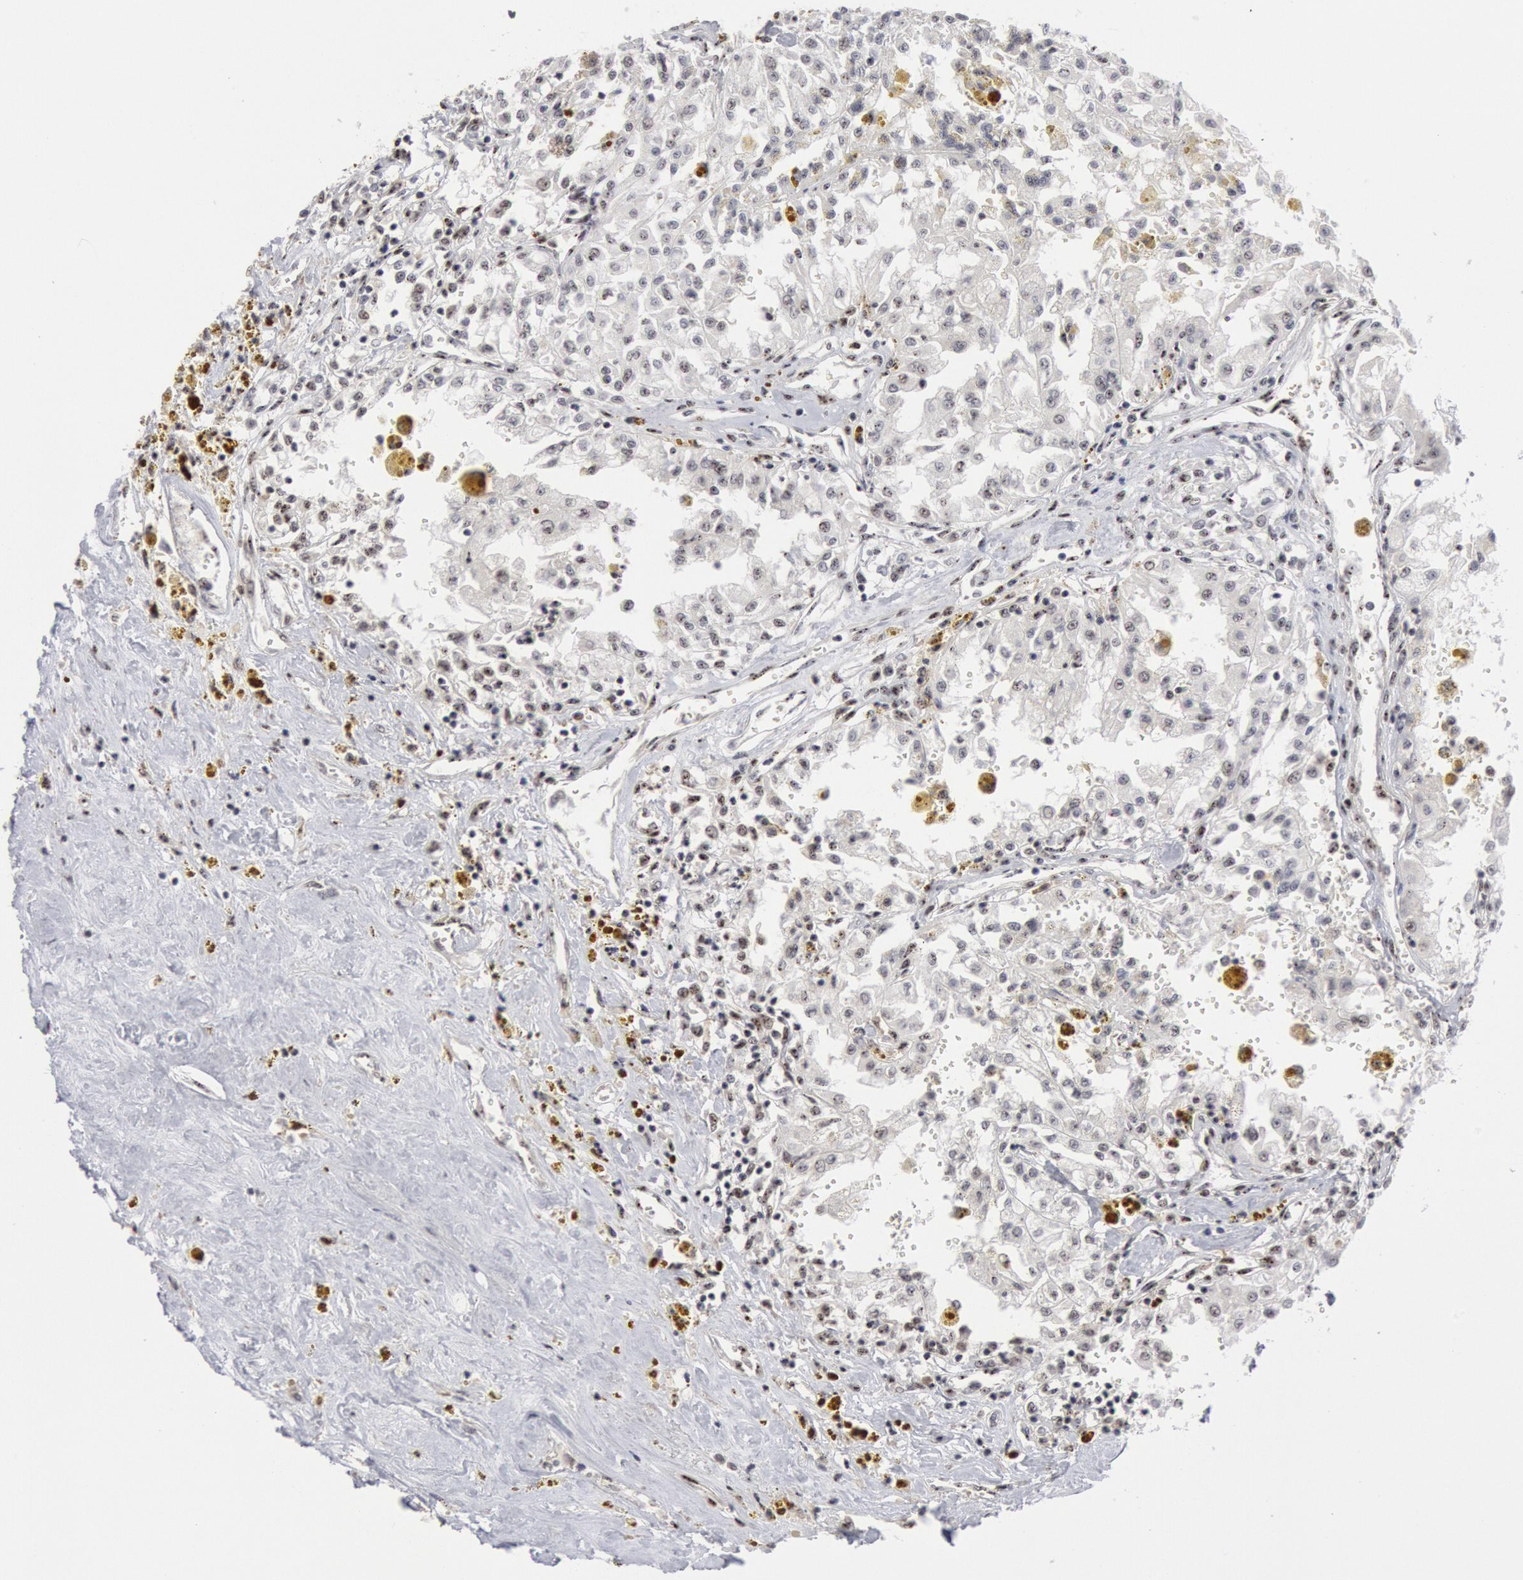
{"staining": {"intensity": "negative", "quantity": "none", "location": "none"}, "tissue": "renal cancer", "cell_type": "Tumor cells", "image_type": "cancer", "snomed": [{"axis": "morphology", "description": "Adenocarcinoma, NOS"}, {"axis": "topography", "description": "Kidney"}], "caption": "Immunohistochemistry (IHC) photomicrograph of neoplastic tissue: renal adenocarcinoma stained with DAB (3,3'-diaminobenzidine) reveals no significant protein expression in tumor cells.", "gene": "FOXO1", "patient": {"sex": "male", "age": 78}}